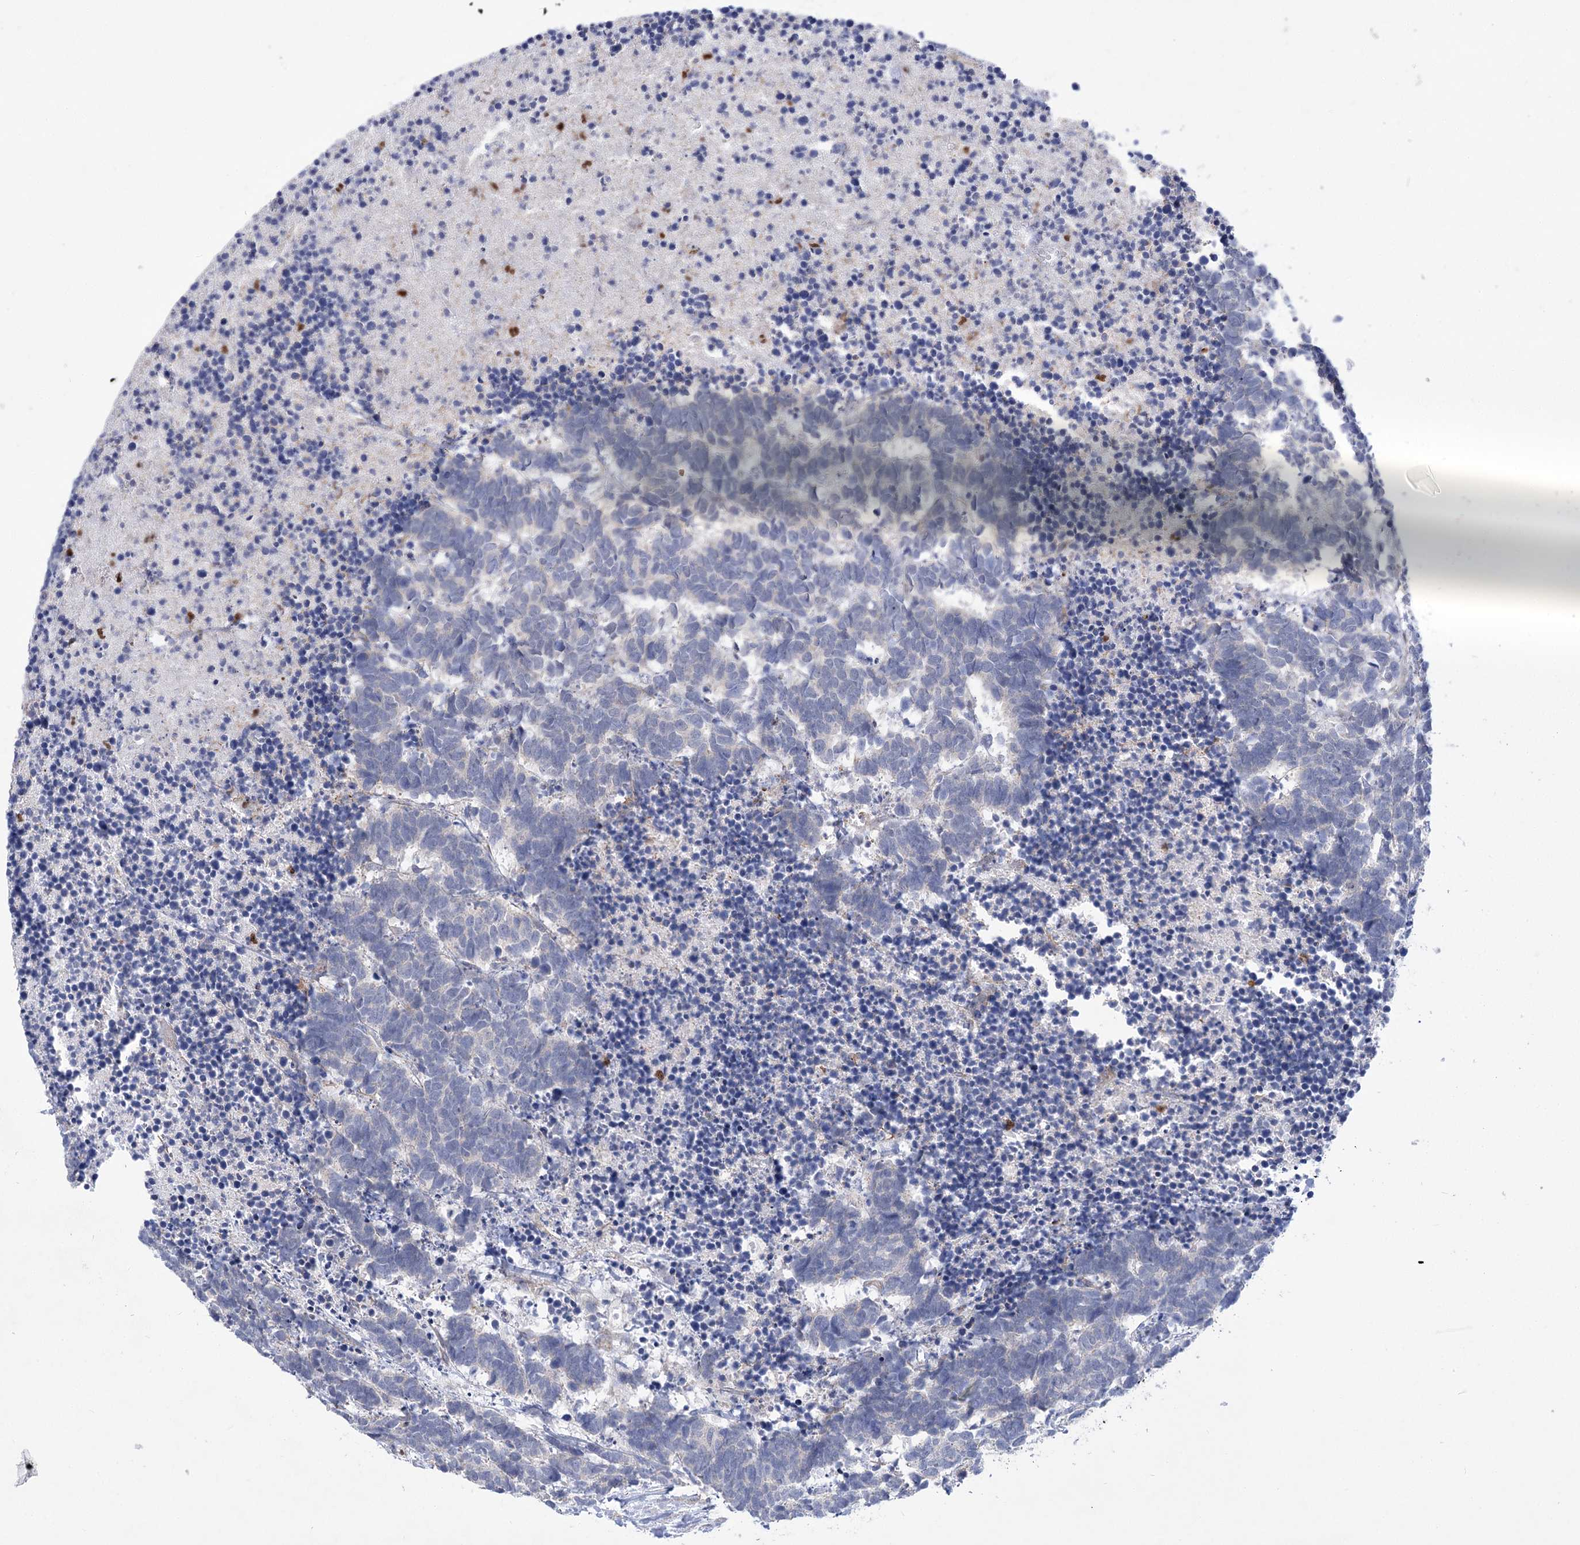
{"staining": {"intensity": "negative", "quantity": "none", "location": "none"}, "tissue": "carcinoid", "cell_type": "Tumor cells", "image_type": "cancer", "snomed": [{"axis": "morphology", "description": "Carcinoma, NOS"}, {"axis": "morphology", "description": "Carcinoid, malignant, NOS"}, {"axis": "topography", "description": "Urinary bladder"}], "caption": "IHC micrograph of carcinoma stained for a protein (brown), which displays no positivity in tumor cells.", "gene": "THAP6", "patient": {"sex": "male", "age": 57}}